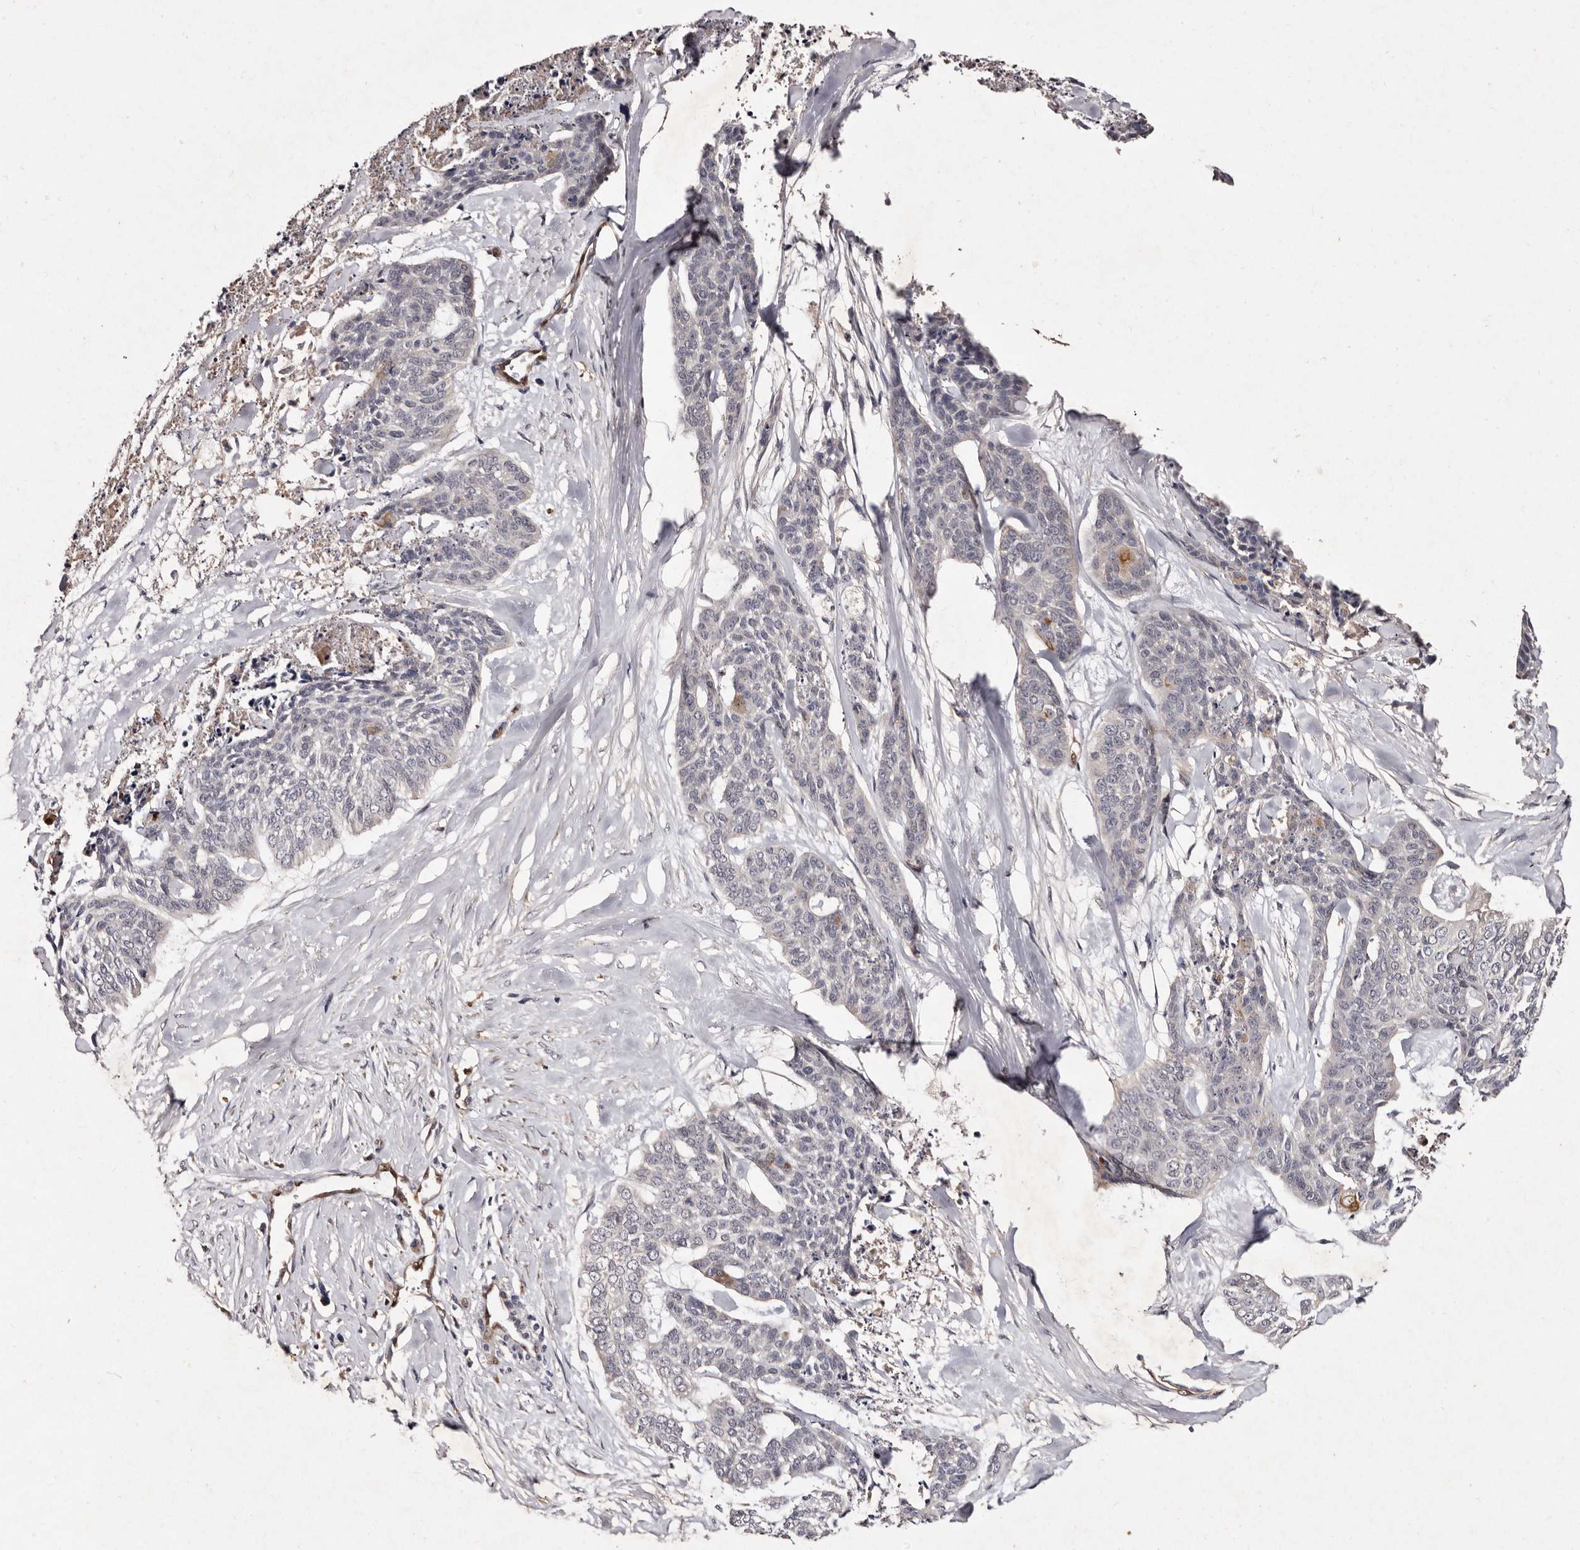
{"staining": {"intensity": "negative", "quantity": "none", "location": "none"}, "tissue": "skin cancer", "cell_type": "Tumor cells", "image_type": "cancer", "snomed": [{"axis": "morphology", "description": "Basal cell carcinoma"}, {"axis": "topography", "description": "Skin"}], "caption": "Protein analysis of skin cancer shows no significant staining in tumor cells.", "gene": "GIMAP4", "patient": {"sex": "female", "age": 64}}